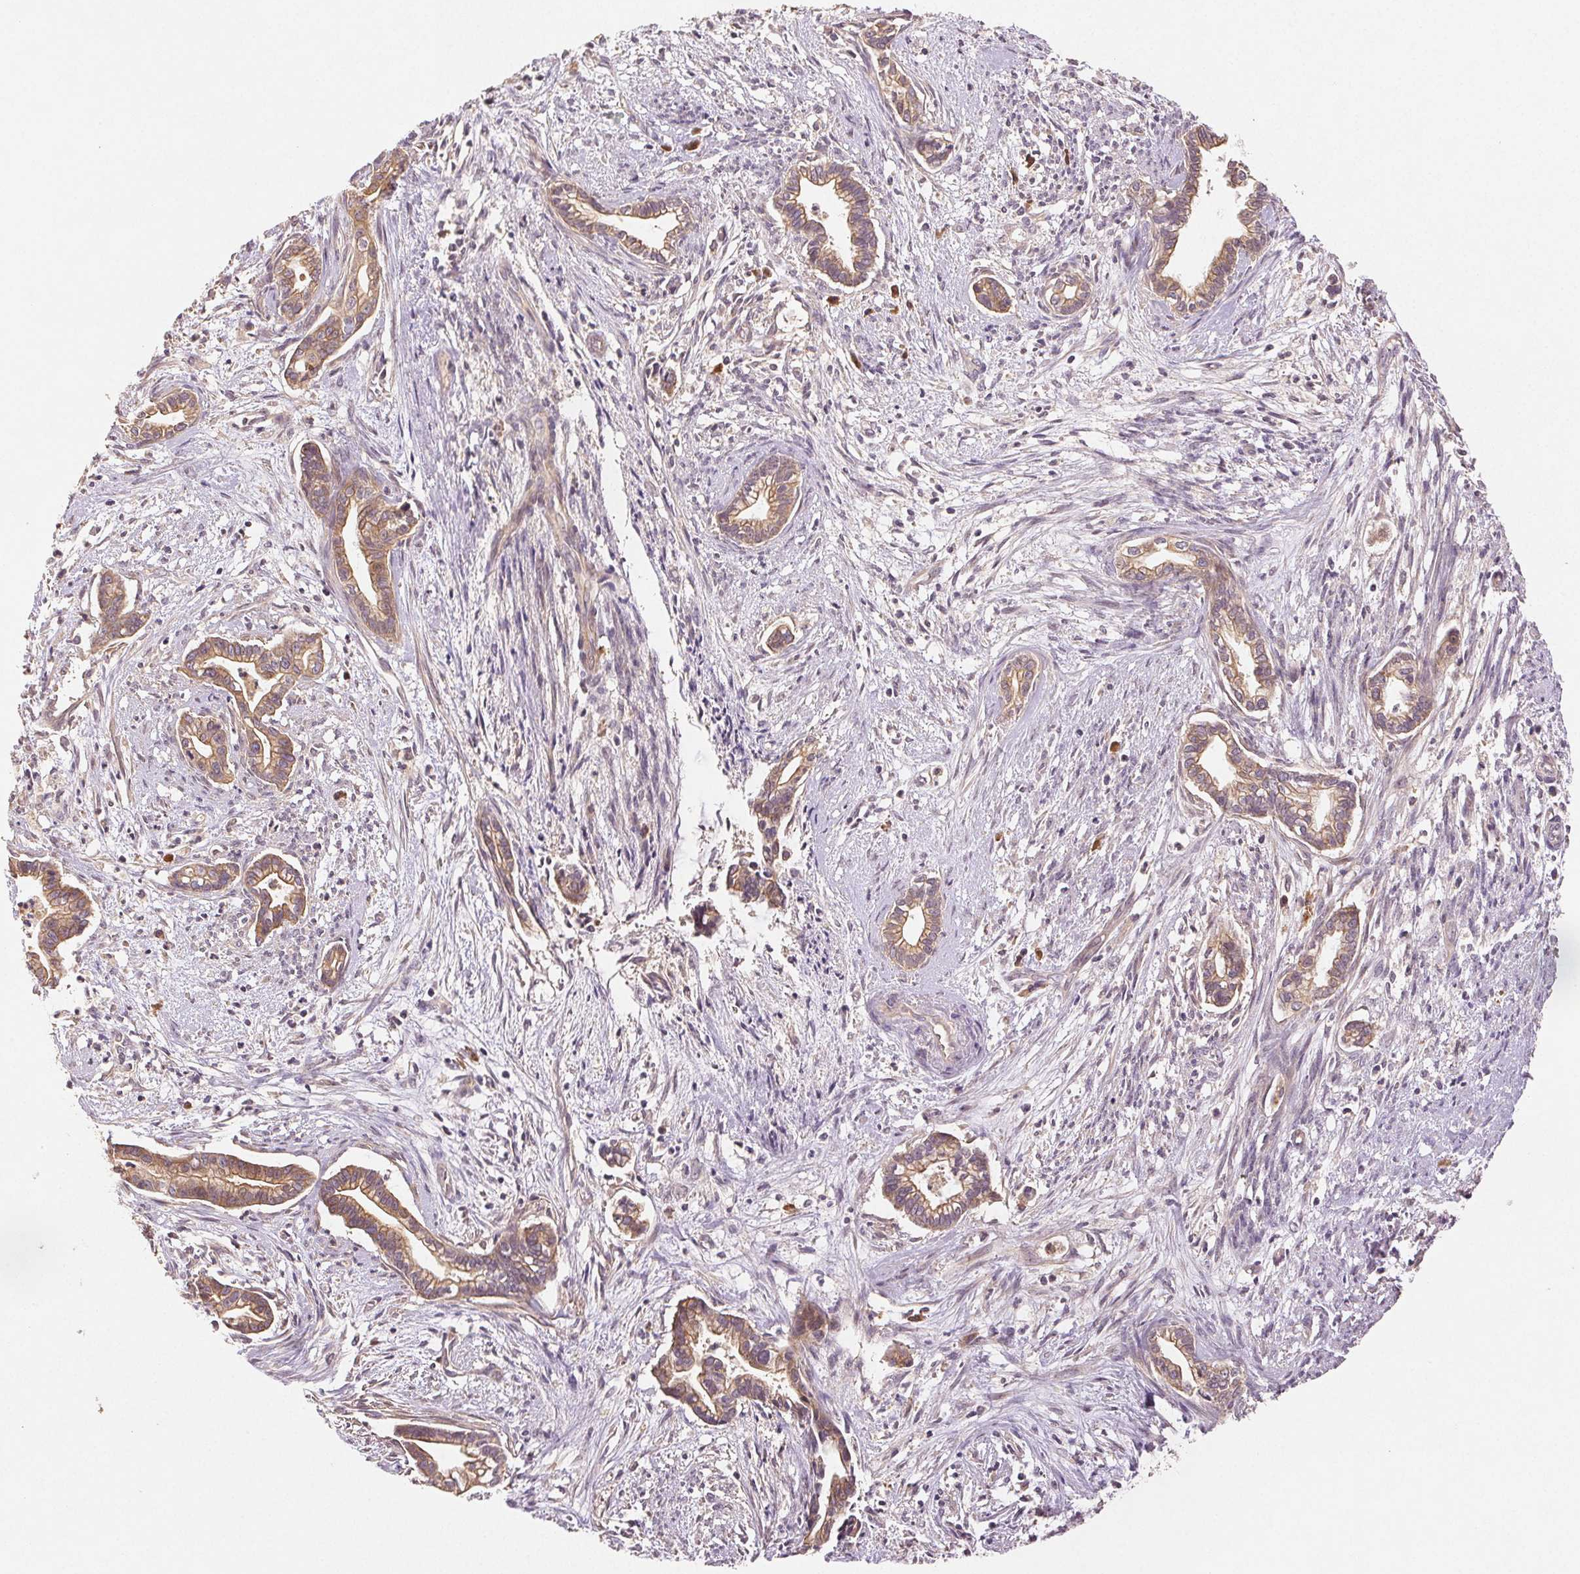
{"staining": {"intensity": "moderate", "quantity": ">75%", "location": "cytoplasmic/membranous"}, "tissue": "cervical cancer", "cell_type": "Tumor cells", "image_type": "cancer", "snomed": [{"axis": "morphology", "description": "Adenocarcinoma, NOS"}, {"axis": "topography", "description": "Cervix"}], "caption": "Immunohistochemistry staining of cervical adenocarcinoma, which displays medium levels of moderate cytoplasmic/membranous expression in about >75% of tumor cells indicating moderate cytoplasmic/membranous protein staining. The staining was performed using DAB (3,3'-diaminobenzidine) (brown) for protein detection and nuclei were counterstained in hematoxylin (blue).", "gene": "YIF1B", "patient": {"sex": "female", "age": 62}}